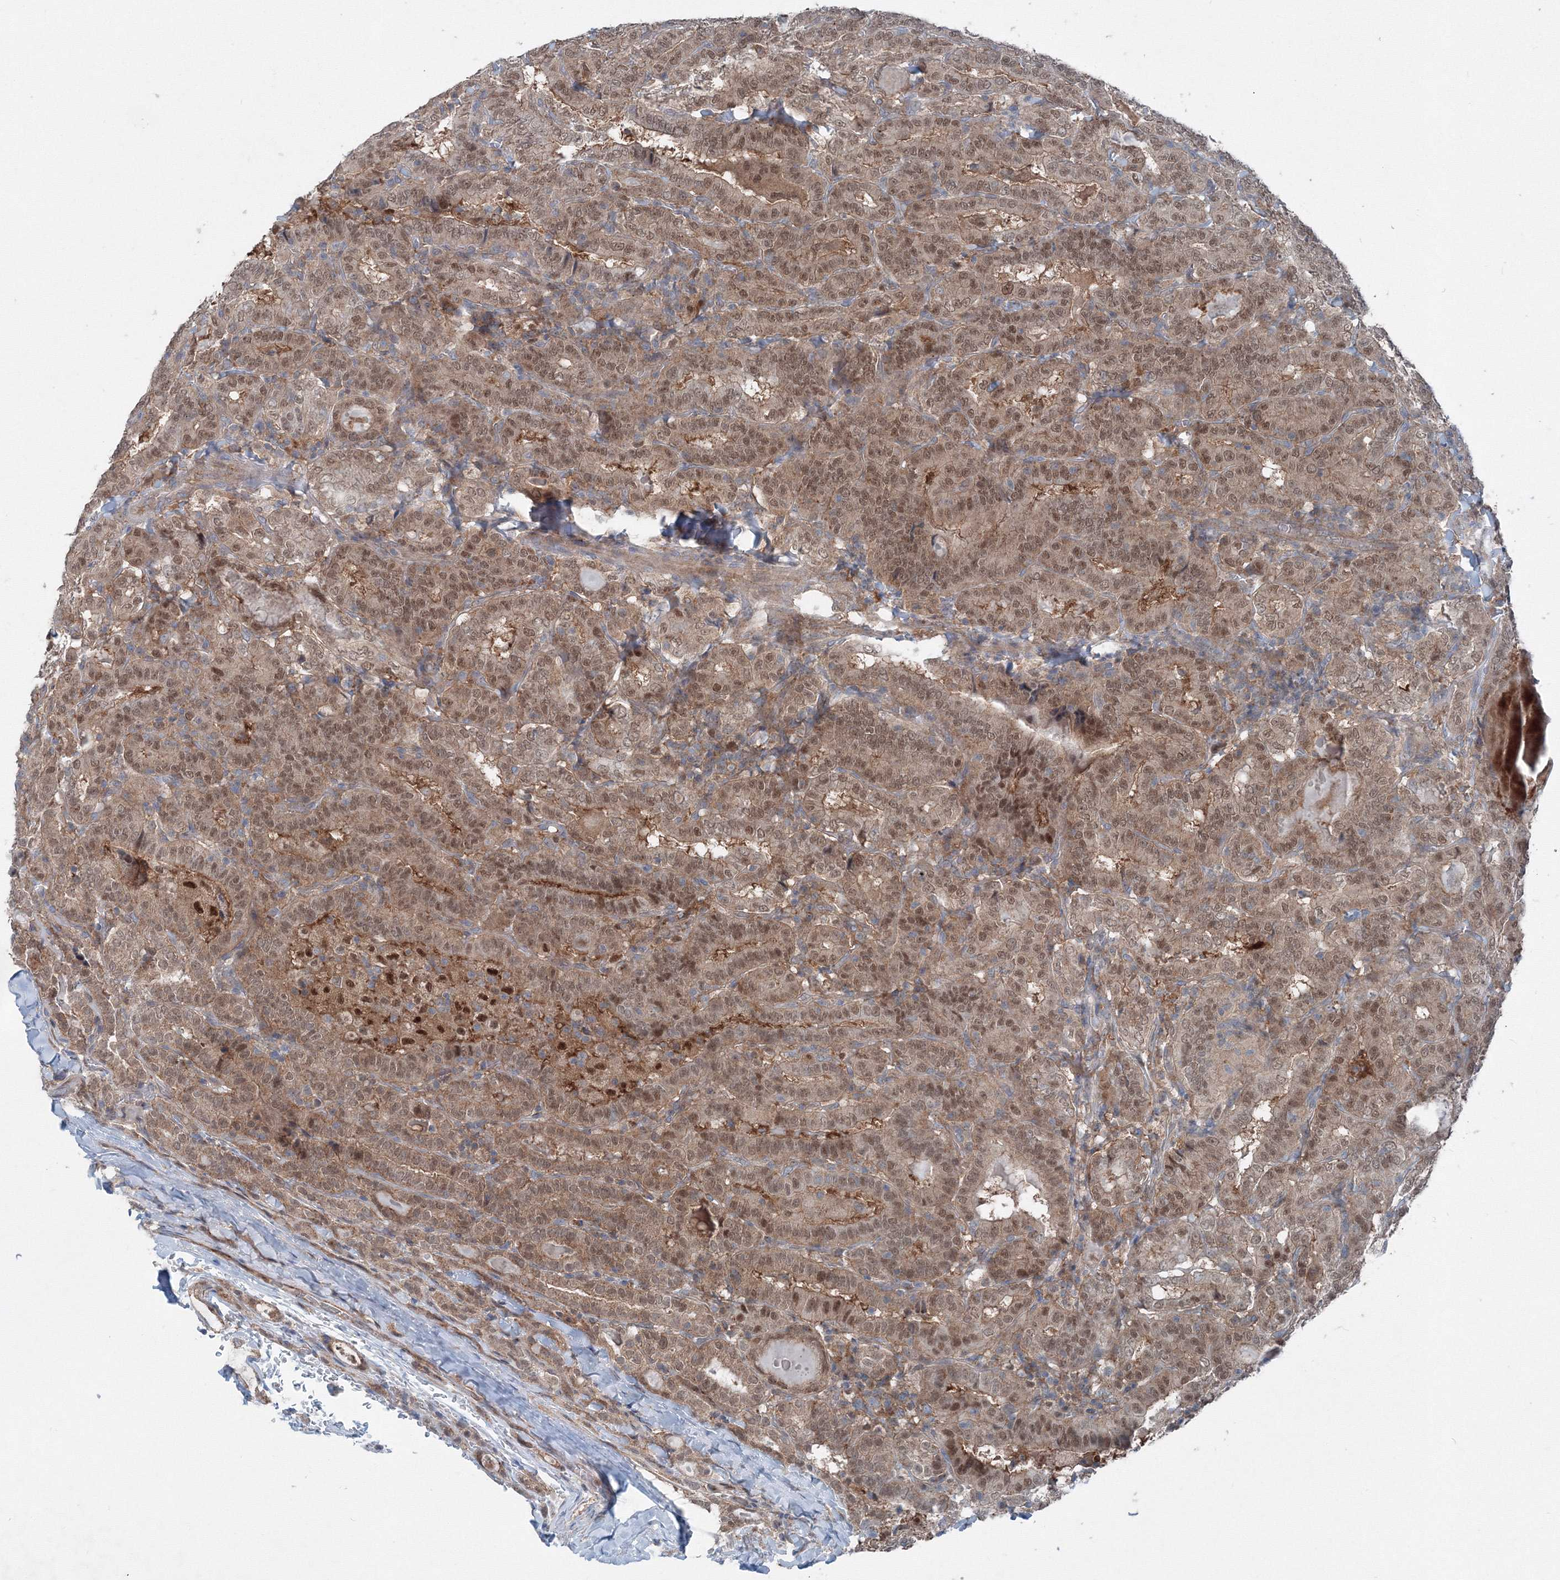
{"staining": {"intensity": "moderate", "quantity": ">75%", "location": "cytoplasmic/membranous,nuclear"}, "tissue": "thyroid cancer", "cell_type": "Tumor cells", "image_type": "cancer", "snomed": [{"axis": "morphology", "description": "Papillary adenocarcinoma, NOS"}, {"axis": "topography", "description": "Thyroid gland"}], "caption": "High-magnification brightfield microscopy of thyroid cancer (papillary adenocarcinoma) stained with DAB (3,3'-diaminobenzidine) (brown) and counterstained with hematoxylin (blue). tumor cells exhibit moderate cytoplasmic/membranous and nuclear expression is seen in approximately>75% of cells. The protein is shown in brown color, while the nuclei are stained blue.", "gene": "TPRKB", "patient": {"sex": "female", "age": 72}}